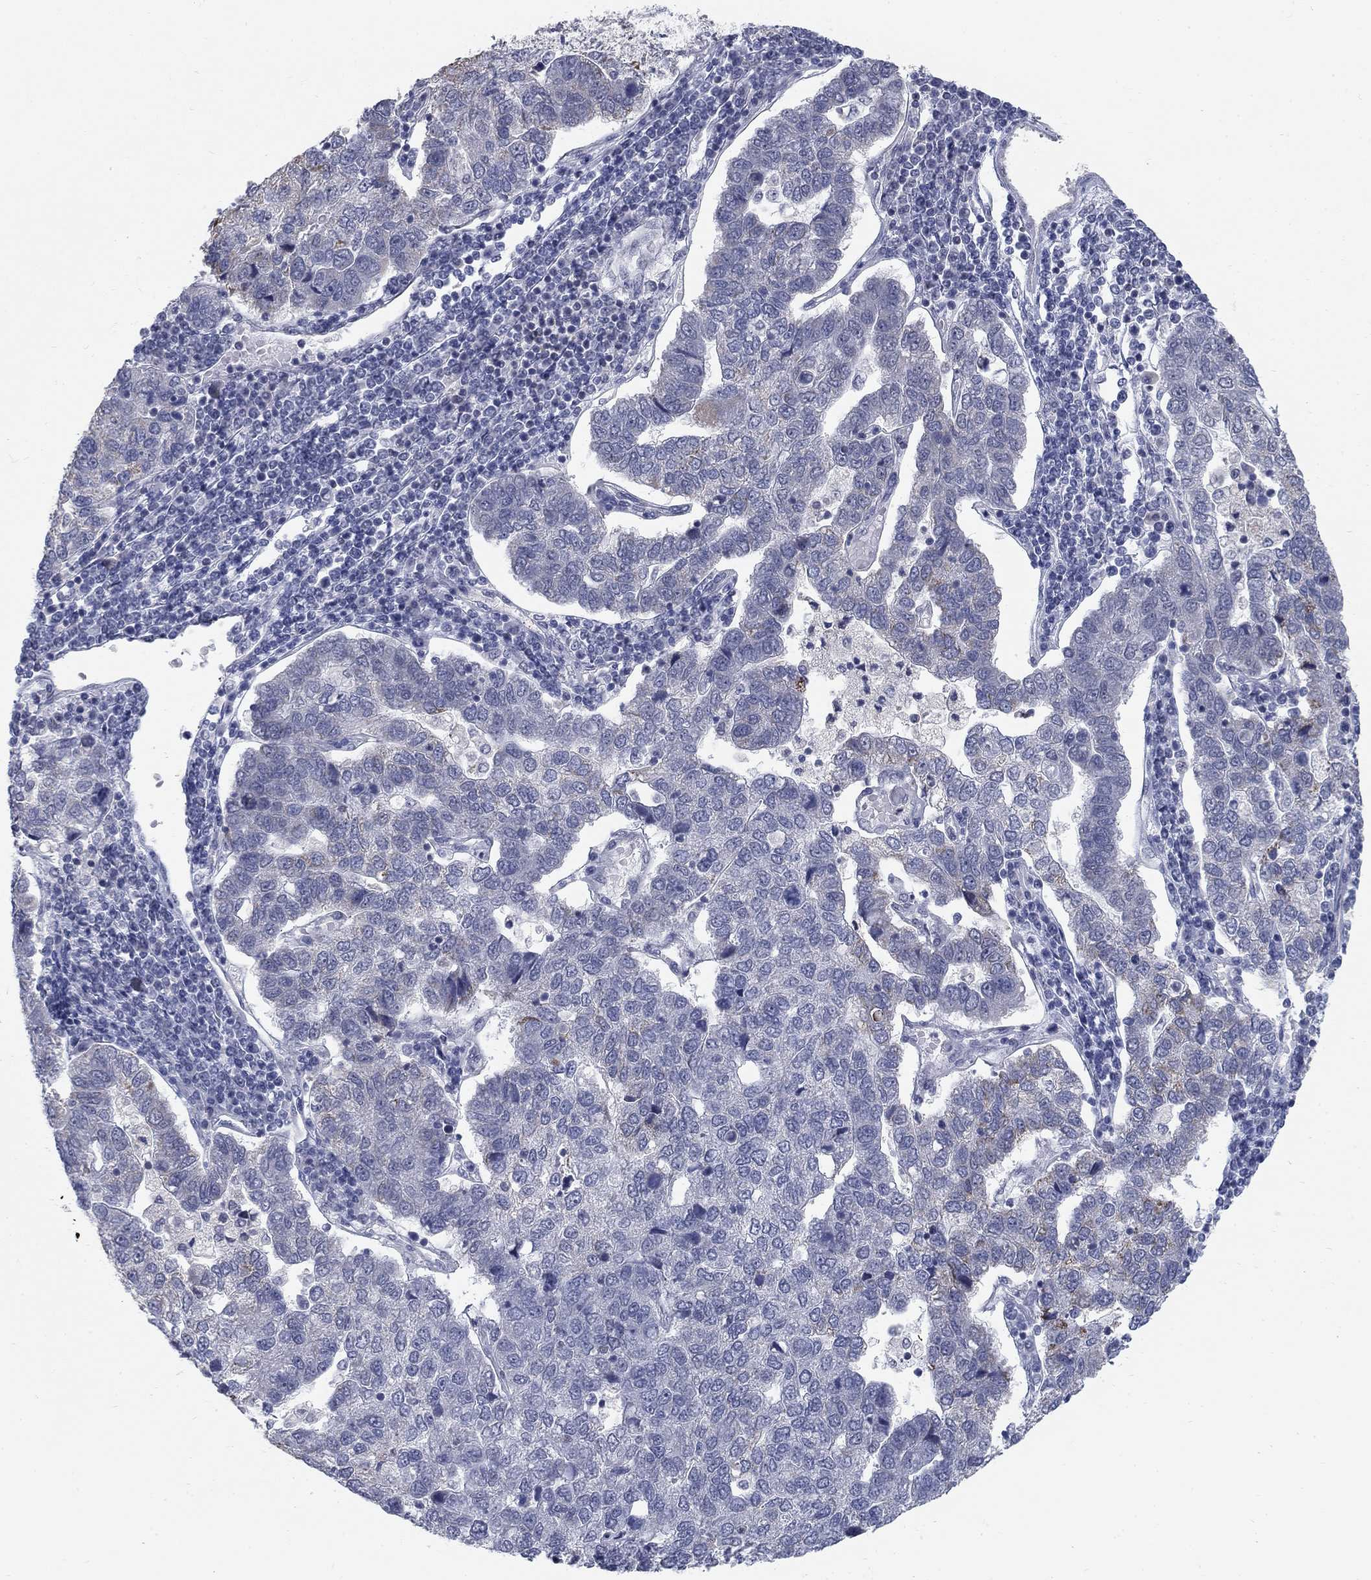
{"staining": {"intensity": "negative", "quantity": "none", "location": "none"}, "tissue": "pancreatic cancer", "cell_type": "Tumor cells", "image_type": "cancer", "snomed": [{"axis": "morphology", "description": "Adenocarcinoma, NOS"}, {"axis": "topography", "description": "Pancreas"}], "caption": "High power microscopy micrograph of an IHC micrograph of pancreatic cancer, revealing no significant positivity in tumor cells.", "gene": "GCFC2", "patient": {"sex": "female", "age": 61}}